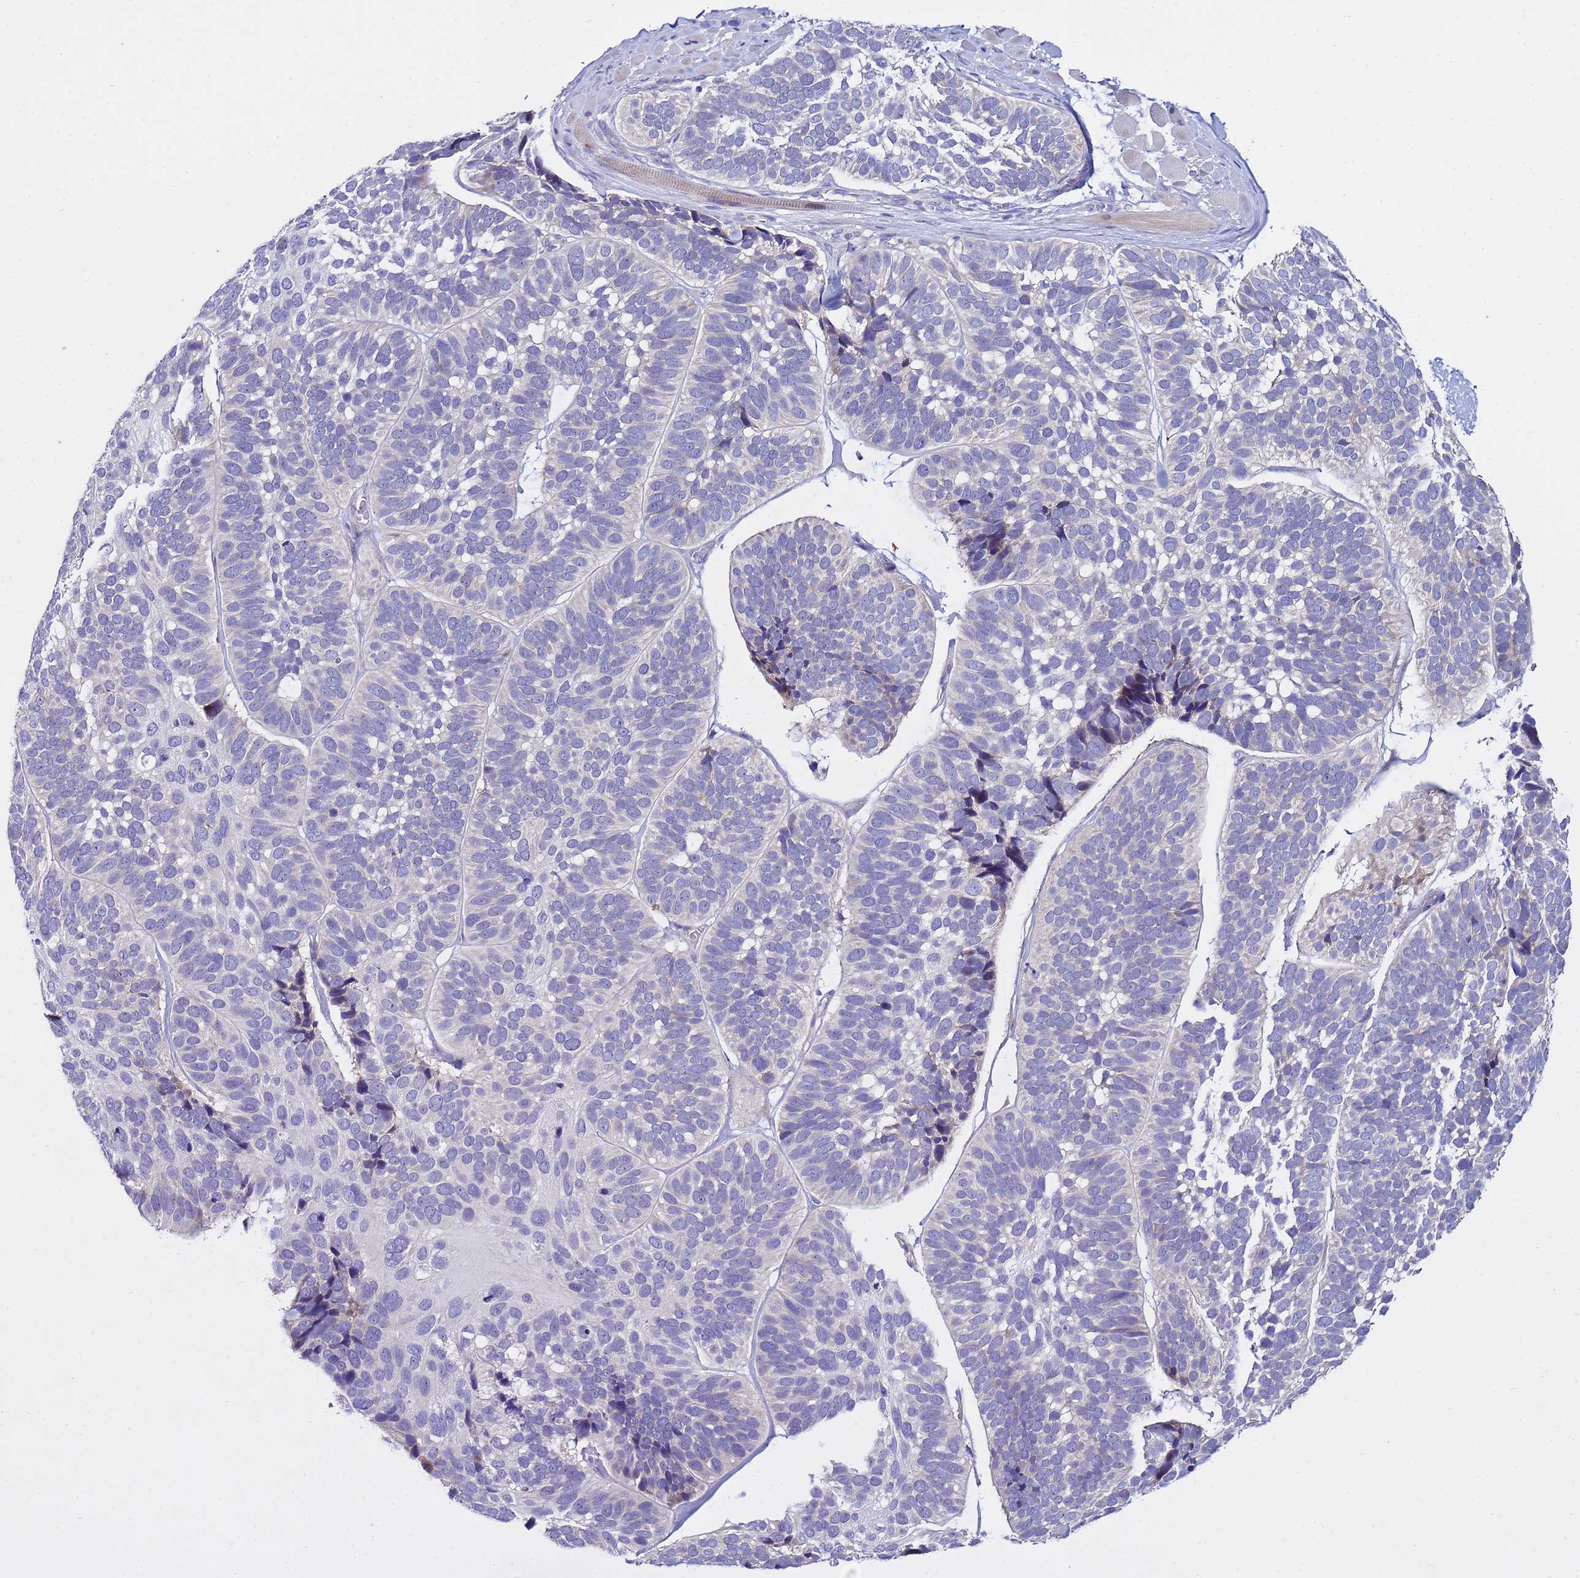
{"staining": {"intensity": "negative", "quantity": "none", "location": "none"}, "tissue": "skin cancer", "cell_type": "Tumor cells", "image_type": "cancer", "snomed": [{"axis": "morphology", "description": "Basal cell carcinoma"}, {"axis": "topography", "description": "Skin"}], "caption": "Immunohistochemical staining of human skin basal cell carcinoma exhibits no significant staining in tumor cells.", "gene": "IGSF11", "patient": {"sex": "male", "age": 62}}